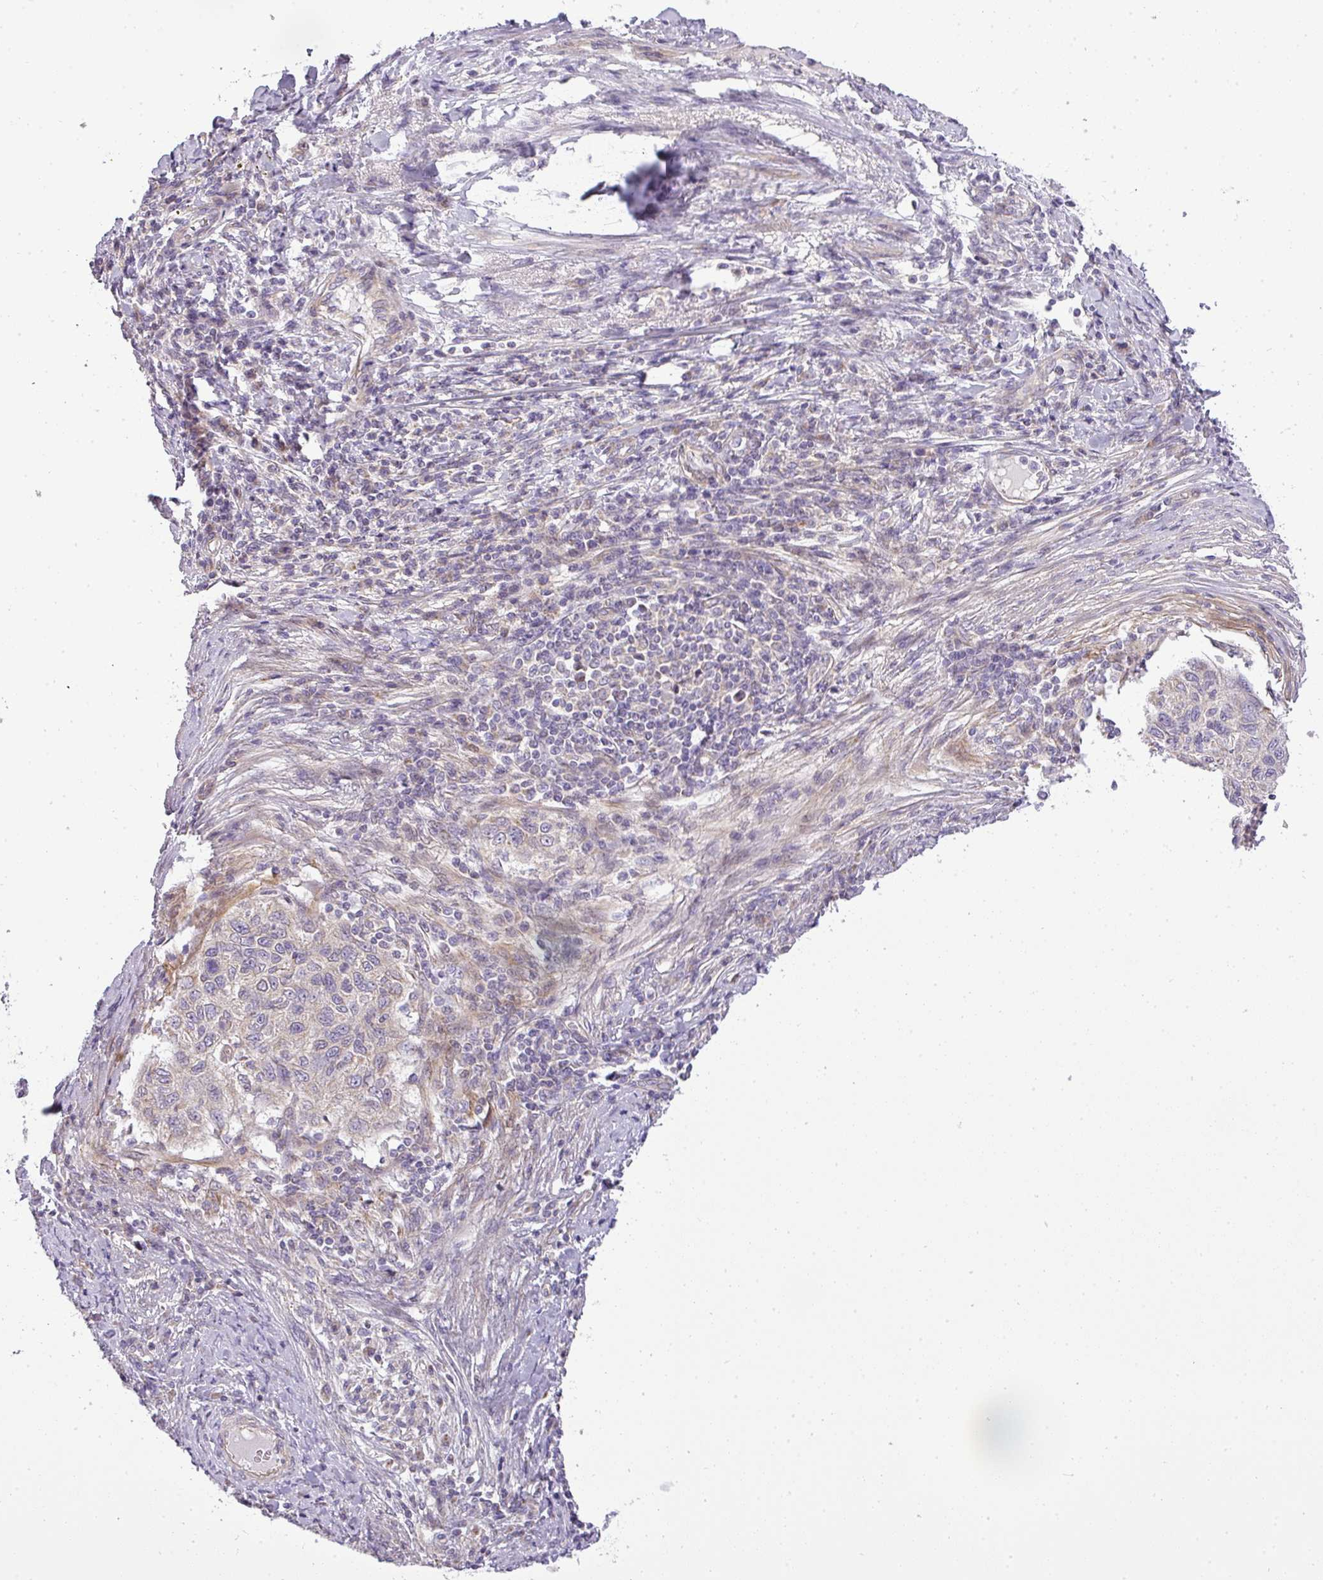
{"staining": {"intensity": "negative", "quantity": "none", "location": "none"}, "tissue": "cervical cancer", "cell_type": "Tumor cells", "image_type": "cancer", "snomed": [{"axis": "morphology", "description": "Squamous cell carcinoma, NOS"}, {"axis": "topography", "description": "Cervix"}], "caption": "Tumor cells are negative for brown protein staining in cervical cancer. Nuclei are stained in blue.", "gene": "ZDHHC1", "patient": {"sex": "female", "age": 70}}